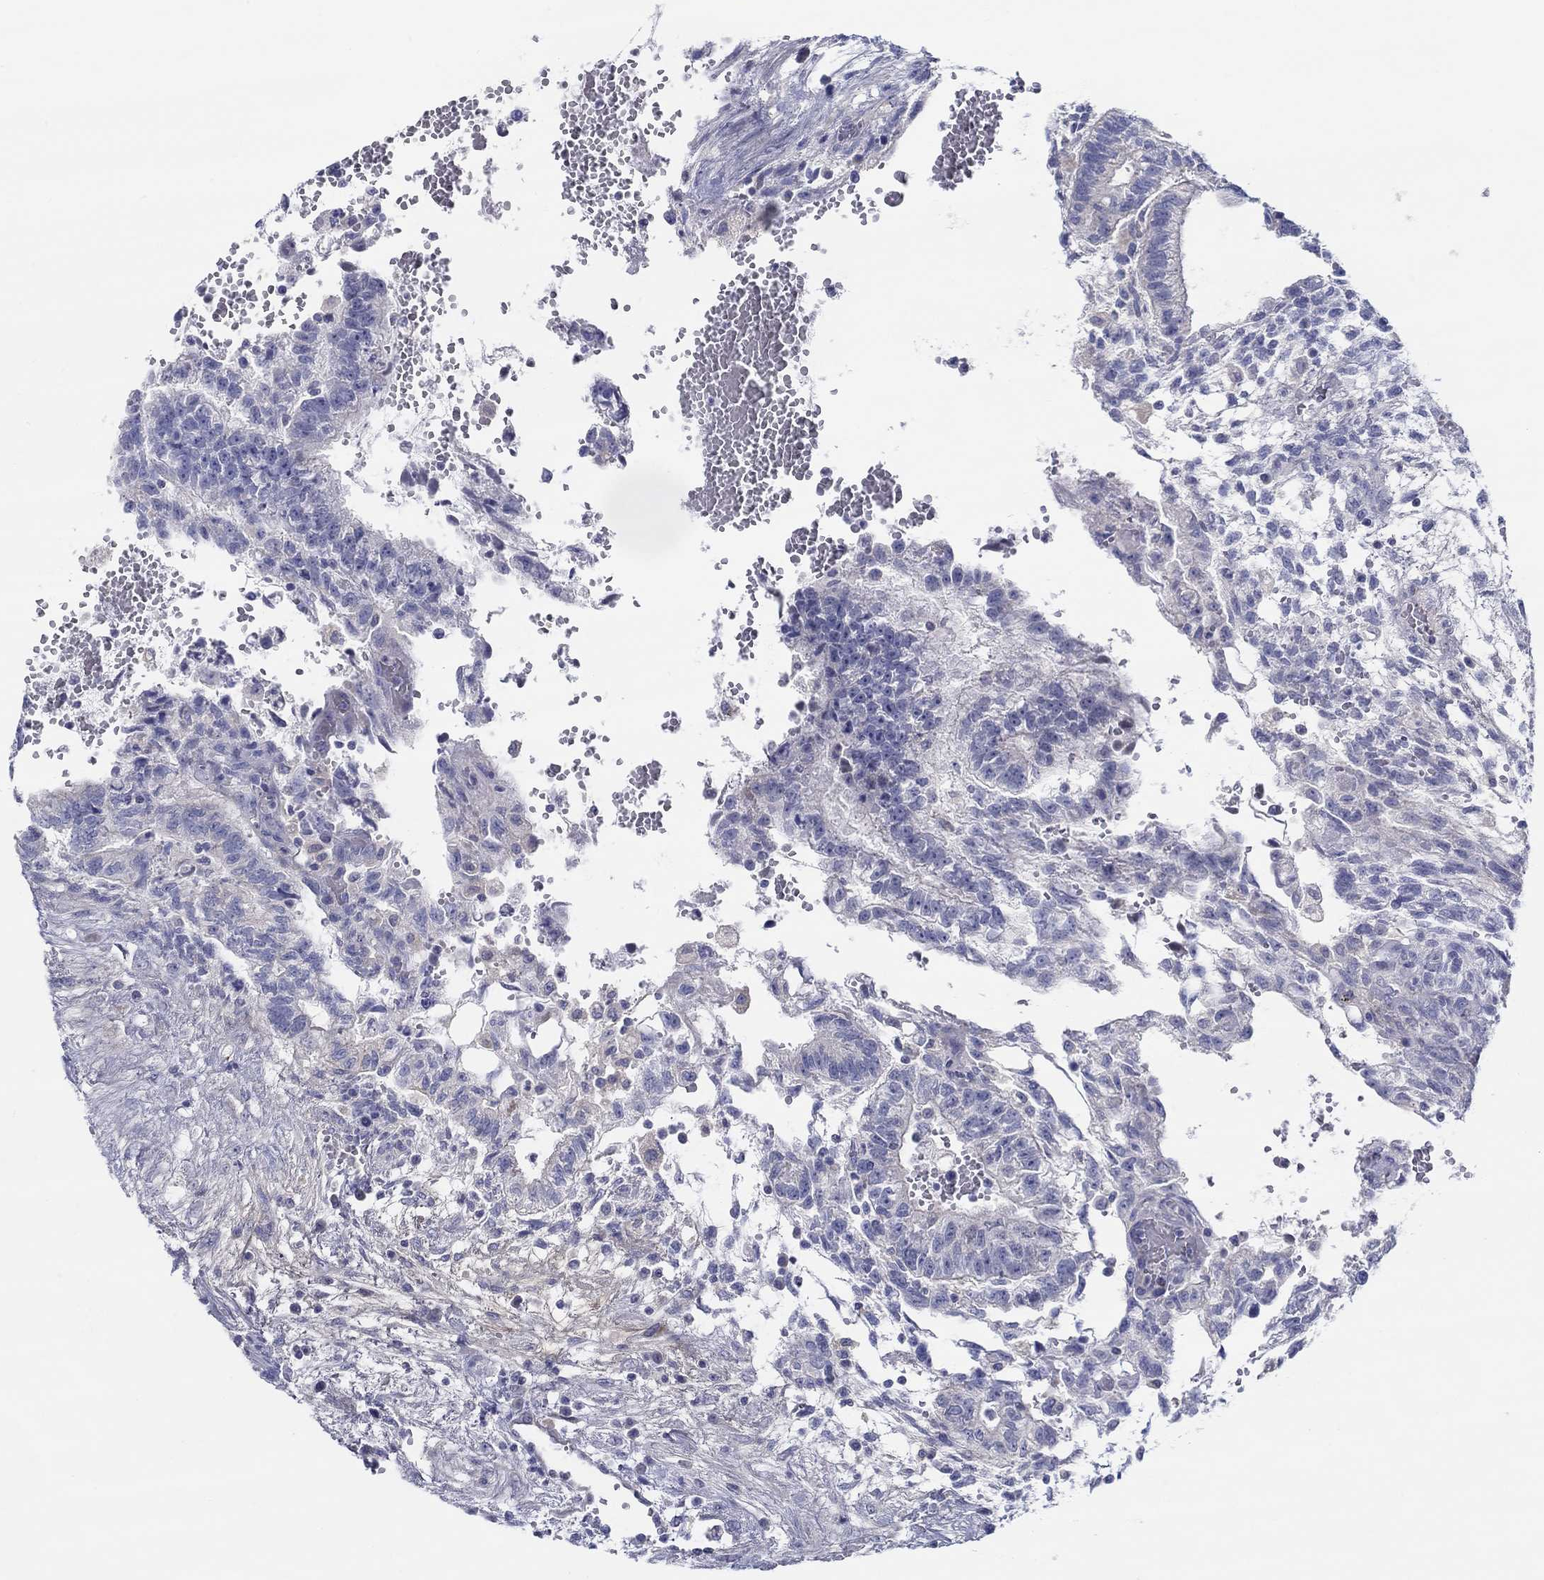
{"staining": {"intensity": "negative", "quantity": "none", "location": "none"}, "tissue": "testis cancer", "cell_type": "Tumor cells", "image_type": "cancer", "snomed": [{"axis": "morphology", "description": "Carcinoma, Embryonal, NOS"}, {"axis": "topography", "description": "Testis"}], "caption": "IHC micrograph of human testis embryonal carcinoma stained for a protein (brown), which reveals no staining in tumor cells.", "gene": "HAPLN4", "patient": {"sex": "male", "age": 32}}